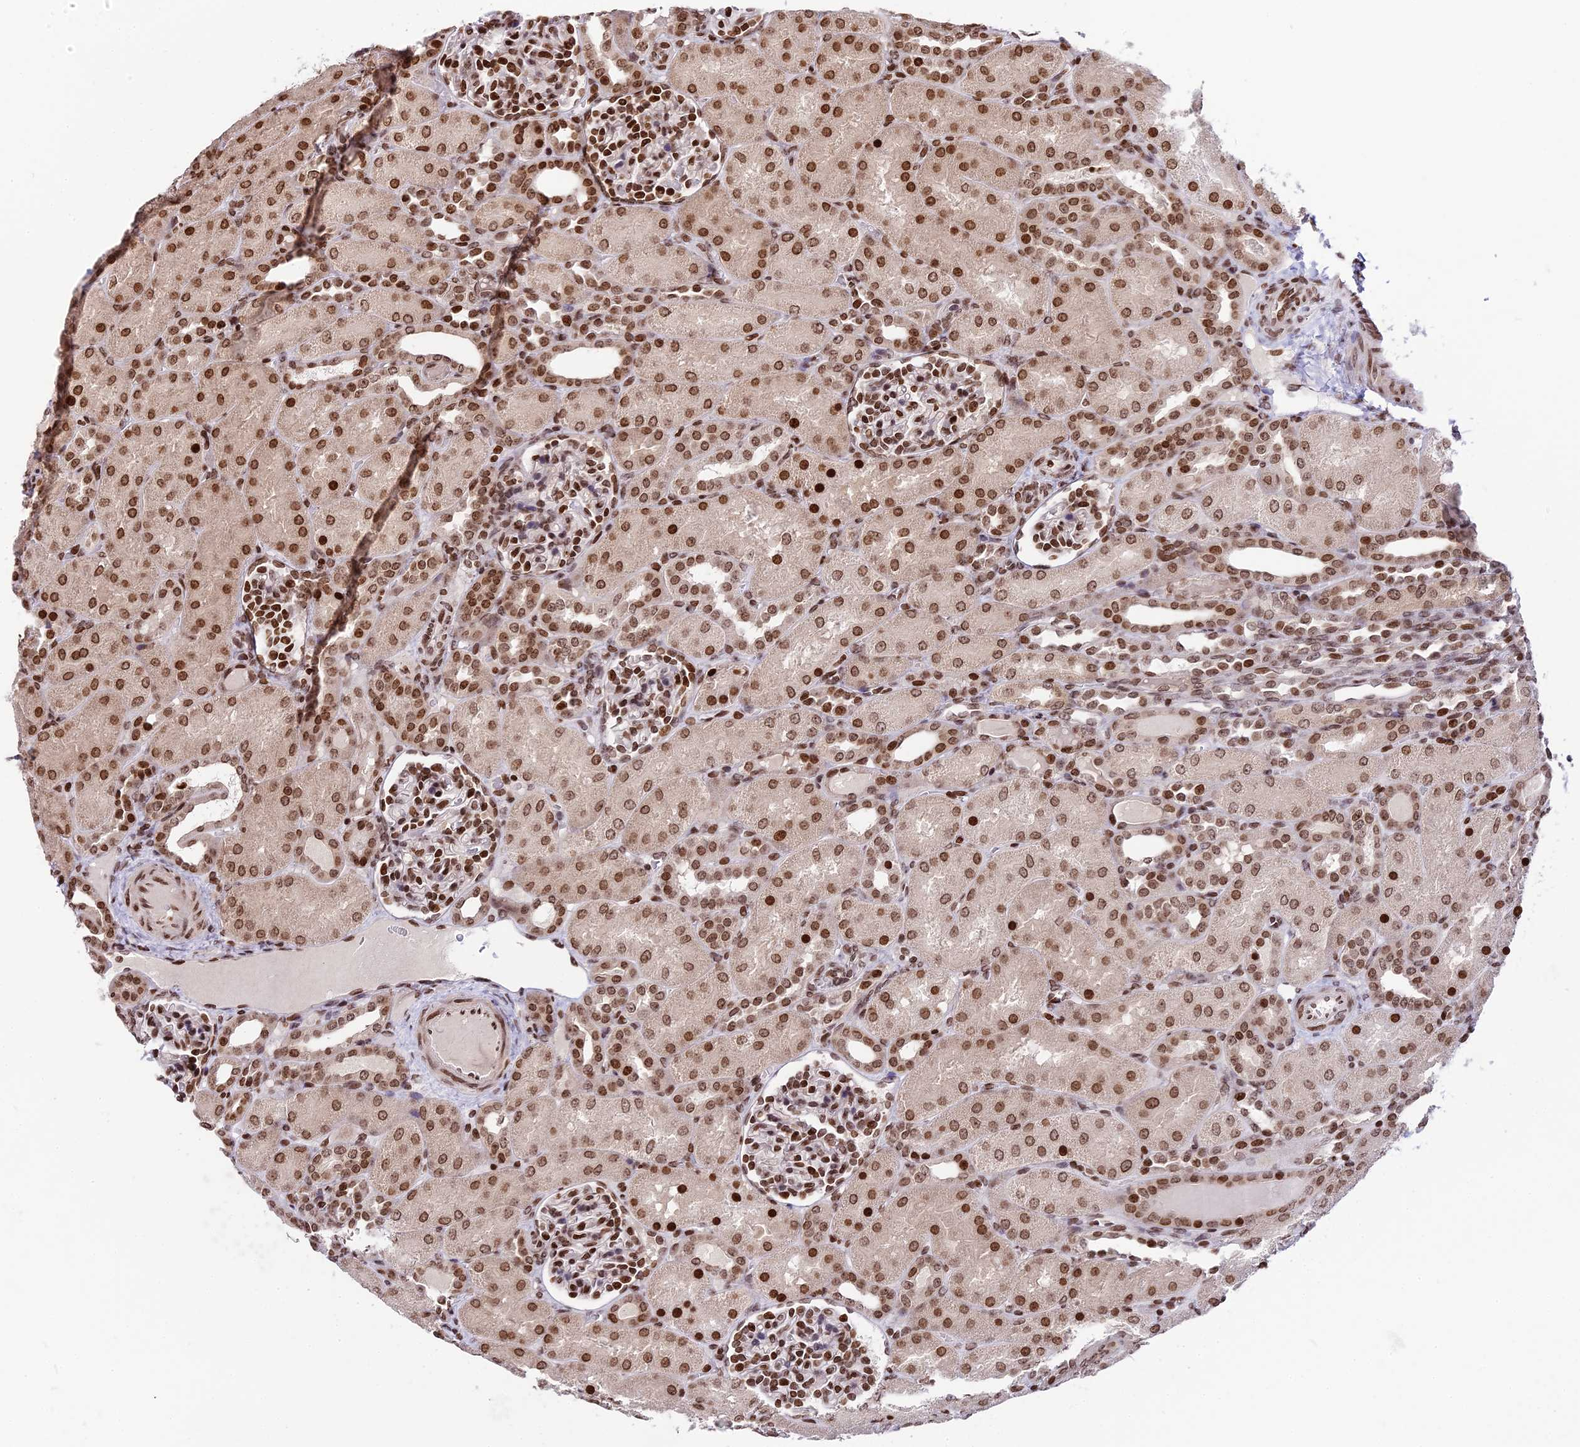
{"staining": {"intensity": "strong", "quantity": ">75%", "location": "nuclear"}, "tissue": "kidney", "cell_type": "Cells in glomeruli", "image_type": "normal", "snomed": [{"axis": "morphology", "description": "Normal tissue, NOS"}, {"axis": "topography", "description": "Kidney"}], "caption": "DAB immunohistochemical staining of benign human kidney displays strong nuclear protein expression in approximately >75% of cells in glomeruli. (brown staining indicates protein expression, while blue staining denotes nuclei).", "gene": "TET2", "patient": {"sex": "male", "age": 1}}